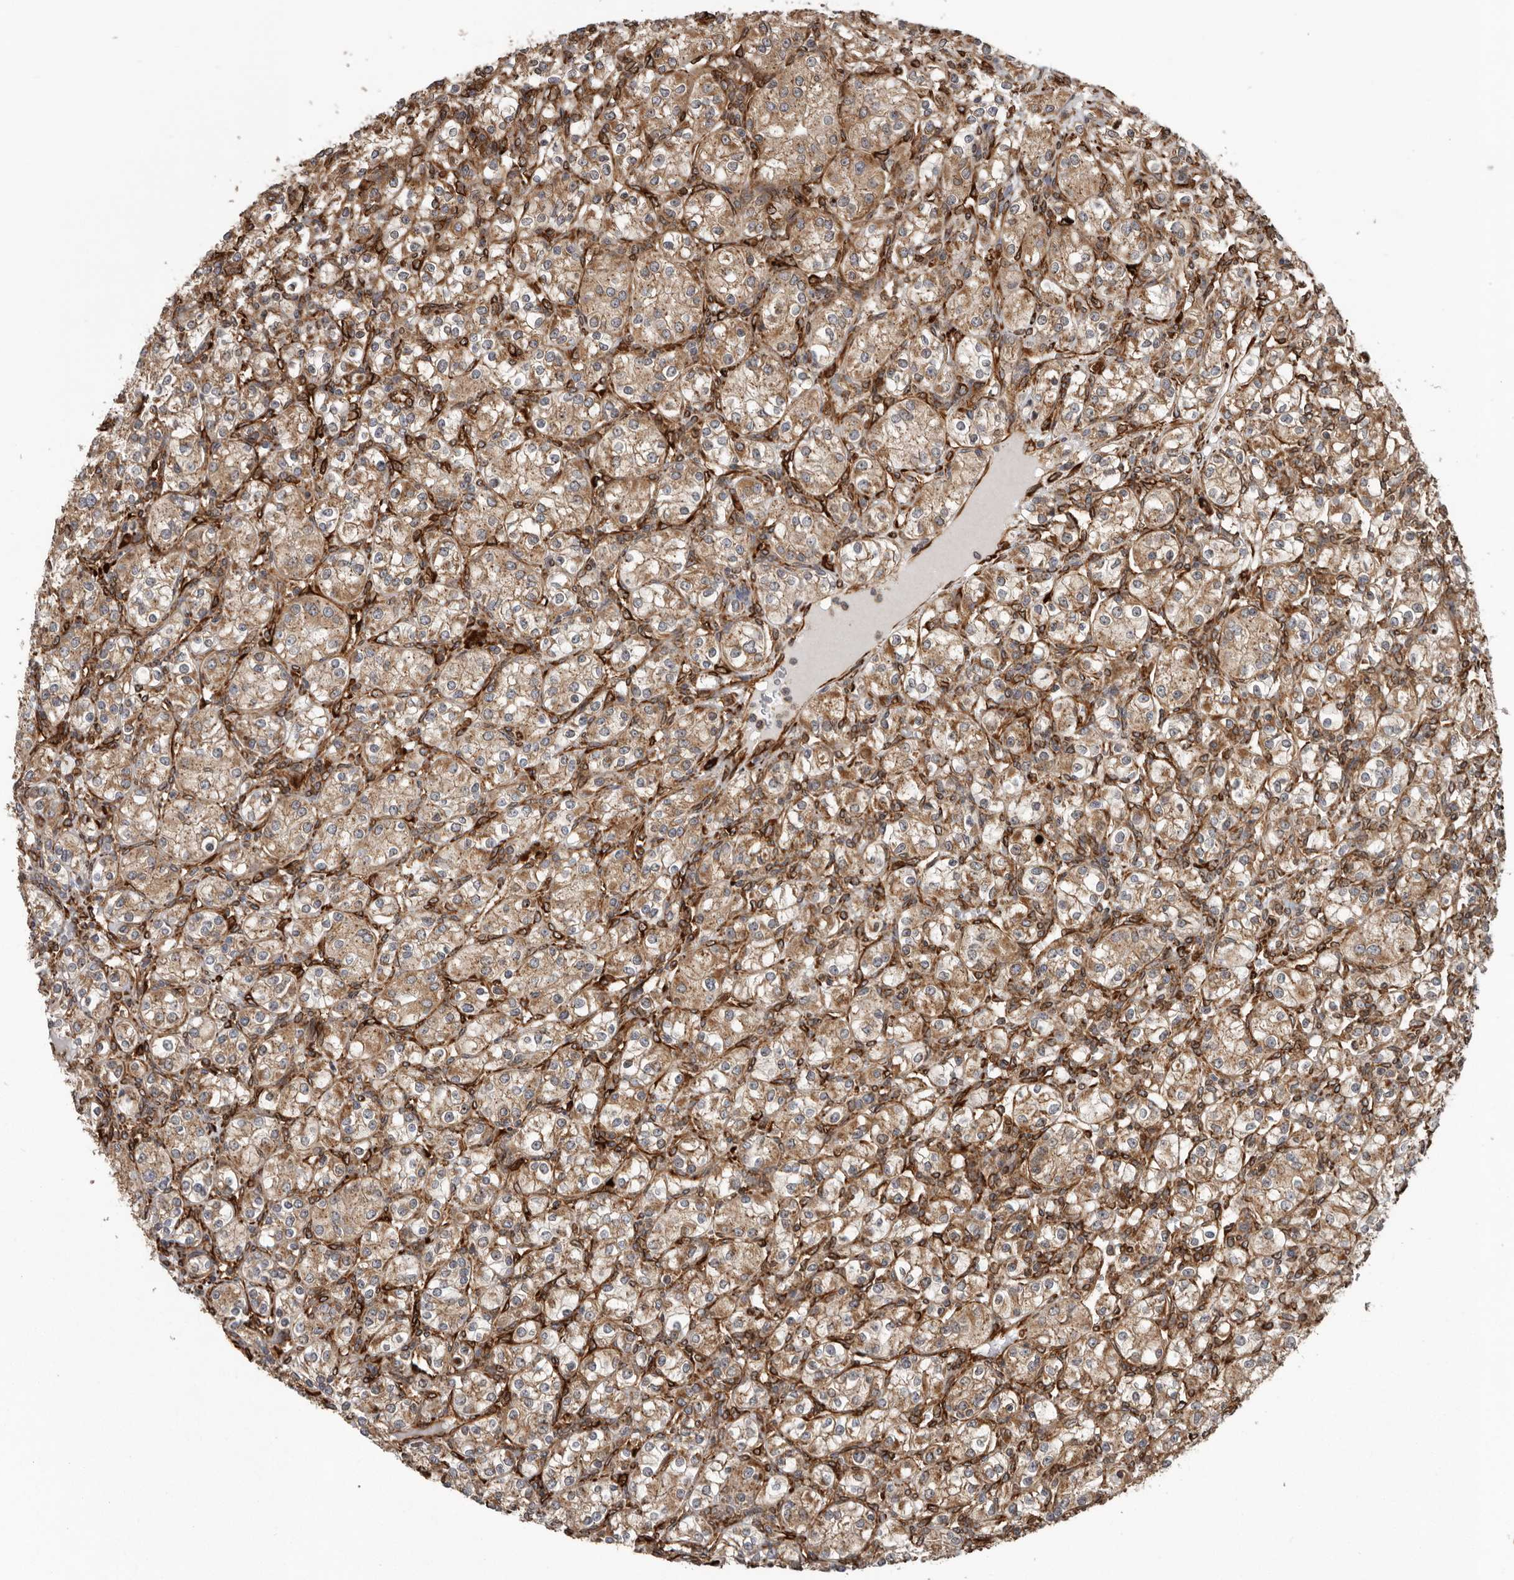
{"staining": {"intensity": "moderate", "quantity": ">75%", "location": "cytoplasmic/membranous"}, "tissue": "renal cancer", "cell_type": "Tumor cells", "image_type": "cancer", "snomed": [{"axis": "morphology", "description": "Adenocarcinoma, NOS"}, {"axis": "topography", "description": "Kidney"}], "caption": "Brown immunohistochemical staining in renal adenocarcinoma shows moderate cytoplasmic/membranous positivity in approximately >75% of tumor cells.", "gene": "CEP350", "patient": {"sex": "male", "age": 77}}